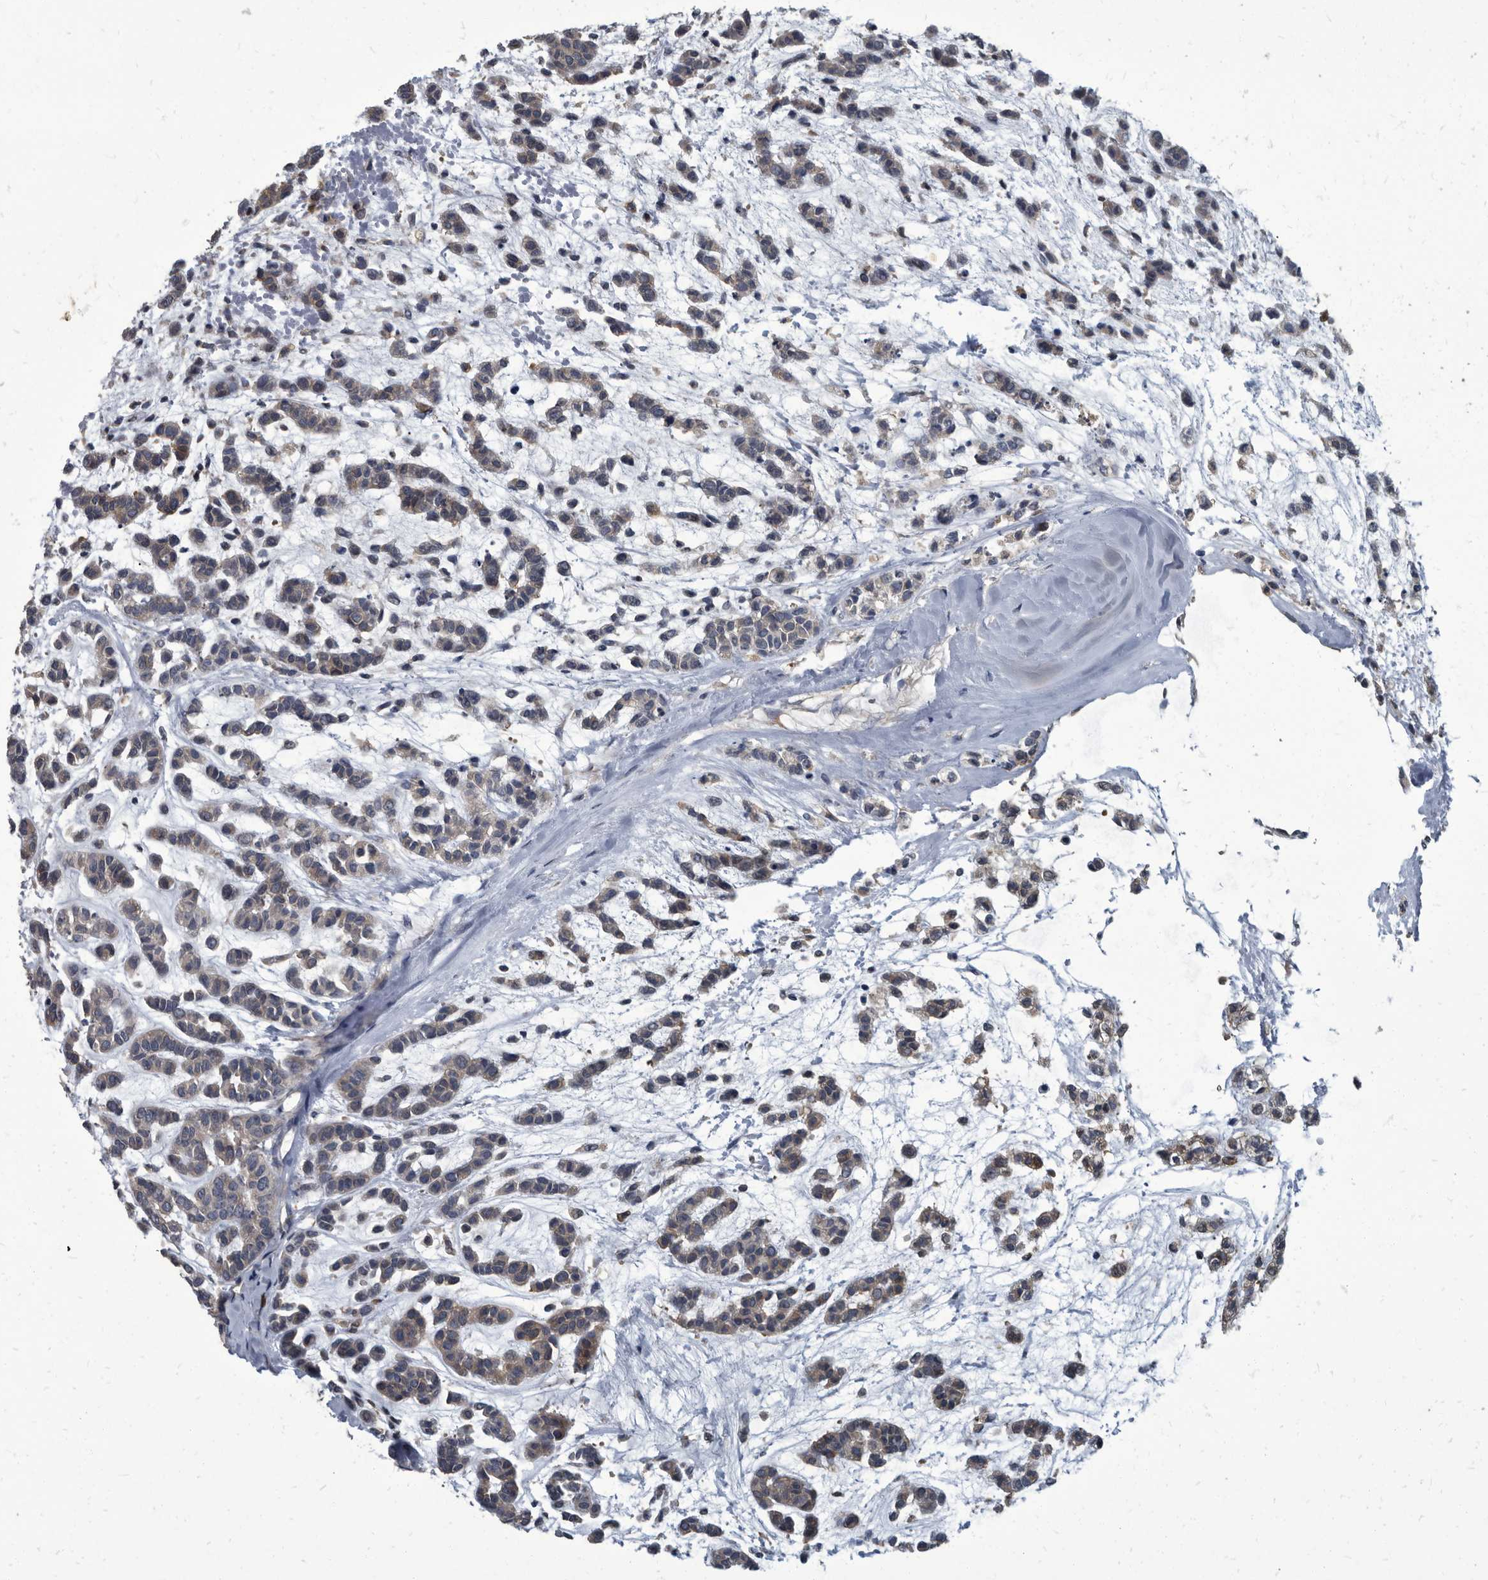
{"staining": {"intensity": "weak", "quantity": "<25%", "location": "cytoplasmic/membranous"}, "tissue": "head and neck cancer", "cell_type": "Tumor cells", "image_type": "cancer", "snomed": [{"axis": "morphology", "description": "Adenocarcinoma, NOS"}, {"axis": "morphology", "description": "Adenoma, NOS"}, {"axis": "topography", "description": "Head-Neck"}], "caption": "Tumor cells show no significant protein staining in adenoma (head and neck).", "gene": "CDV3", "patient": {"sex": "female", "age": 55}}